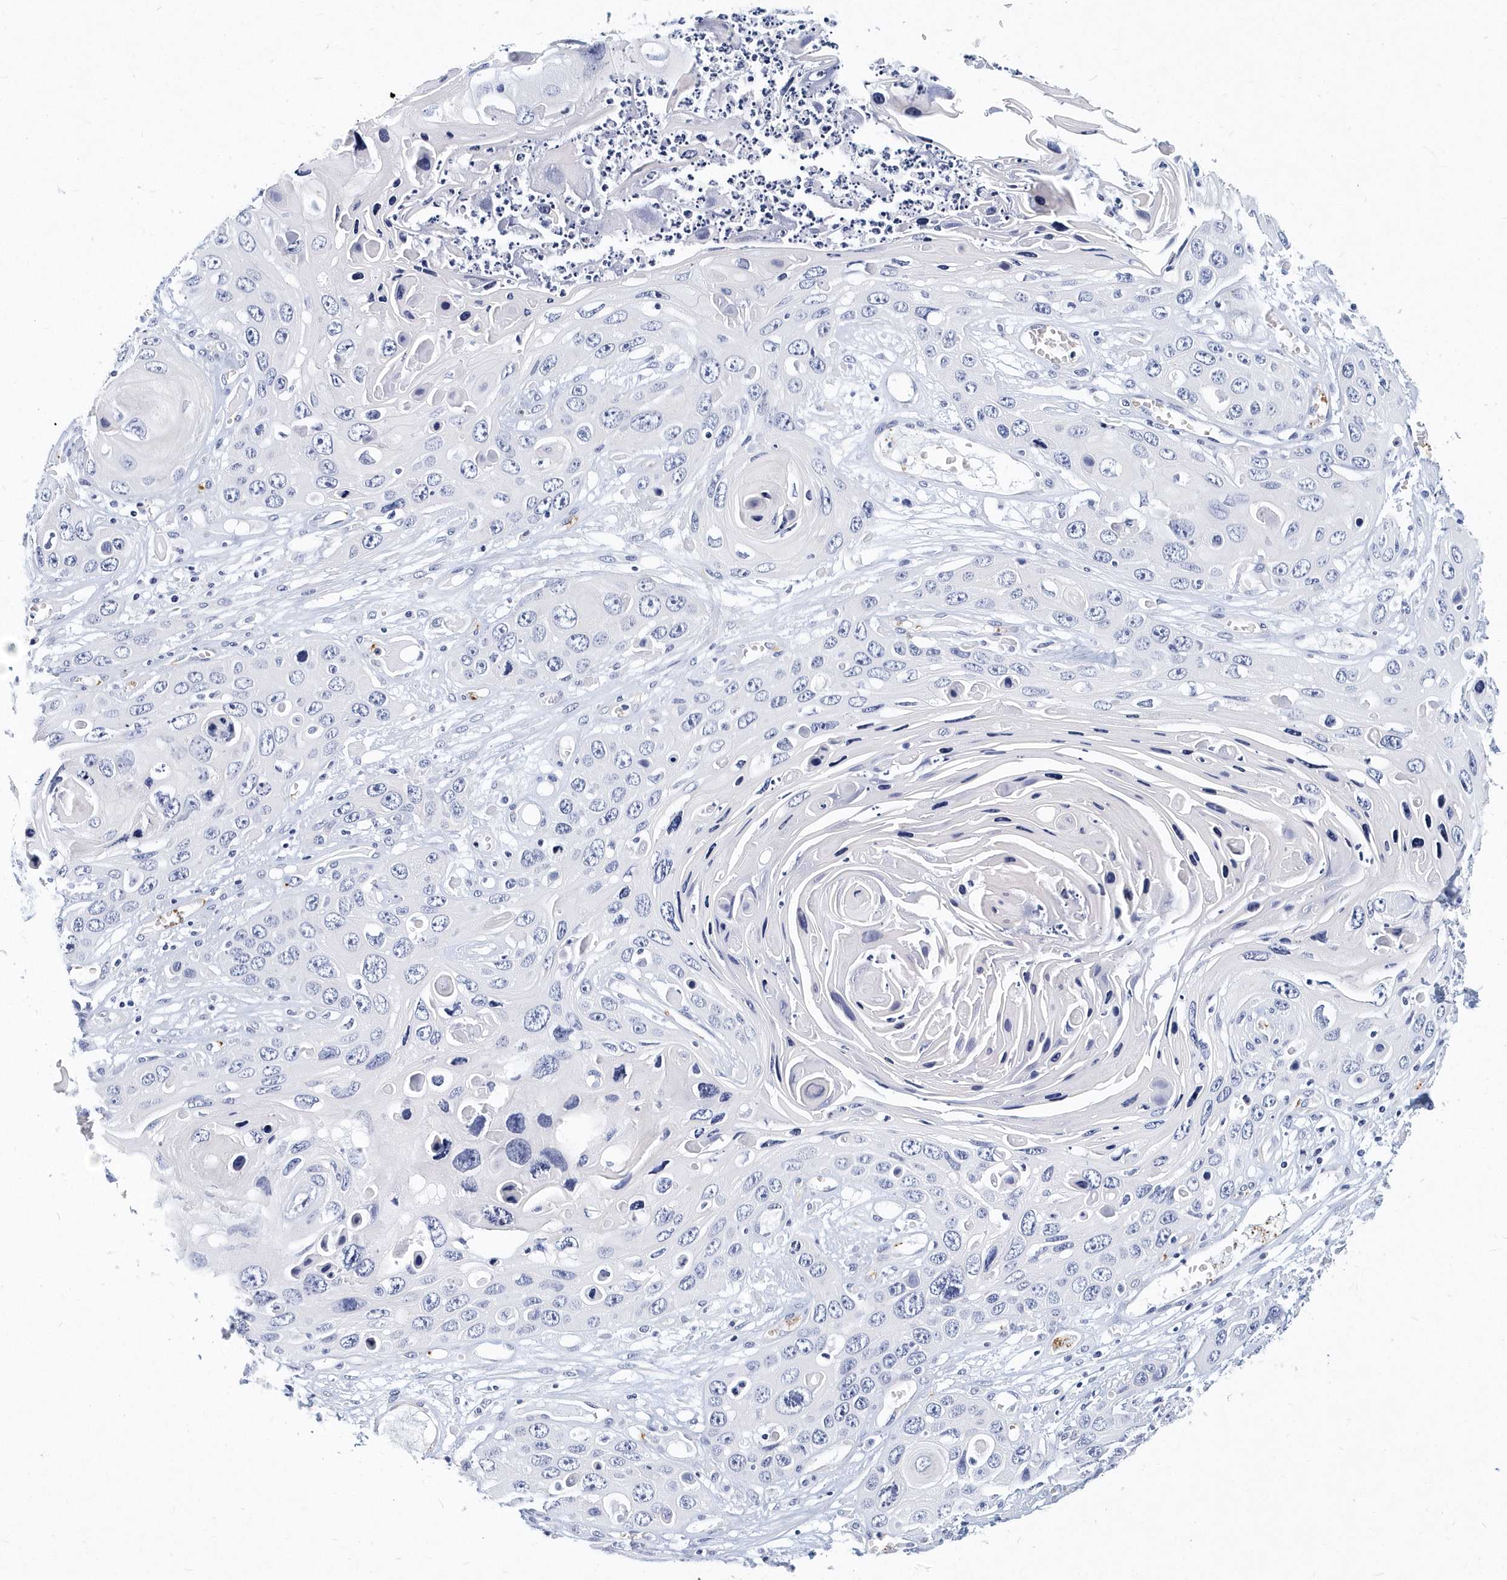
{"staining": {"intensity": "negative", "quantity": "none", "location": "none"}, "tissue": "skin cancer", "cell_type": "Tumor cells", "image_type": "cancer", "snomed": [{"axis": "morphology", "description": "Squamous cell carcinoma, NOS"}, {"axis": "topography", "description": "Skin"}], "caption": "High power microscopy photomicrograph of an immunohistochemistry (IHC) histopathology image of squamous cell carcinoma (skin), revealing no significant positivity in tumor cells.", "gene": "ITGA2B", "patient": {"sex": "male", "age": 55}}